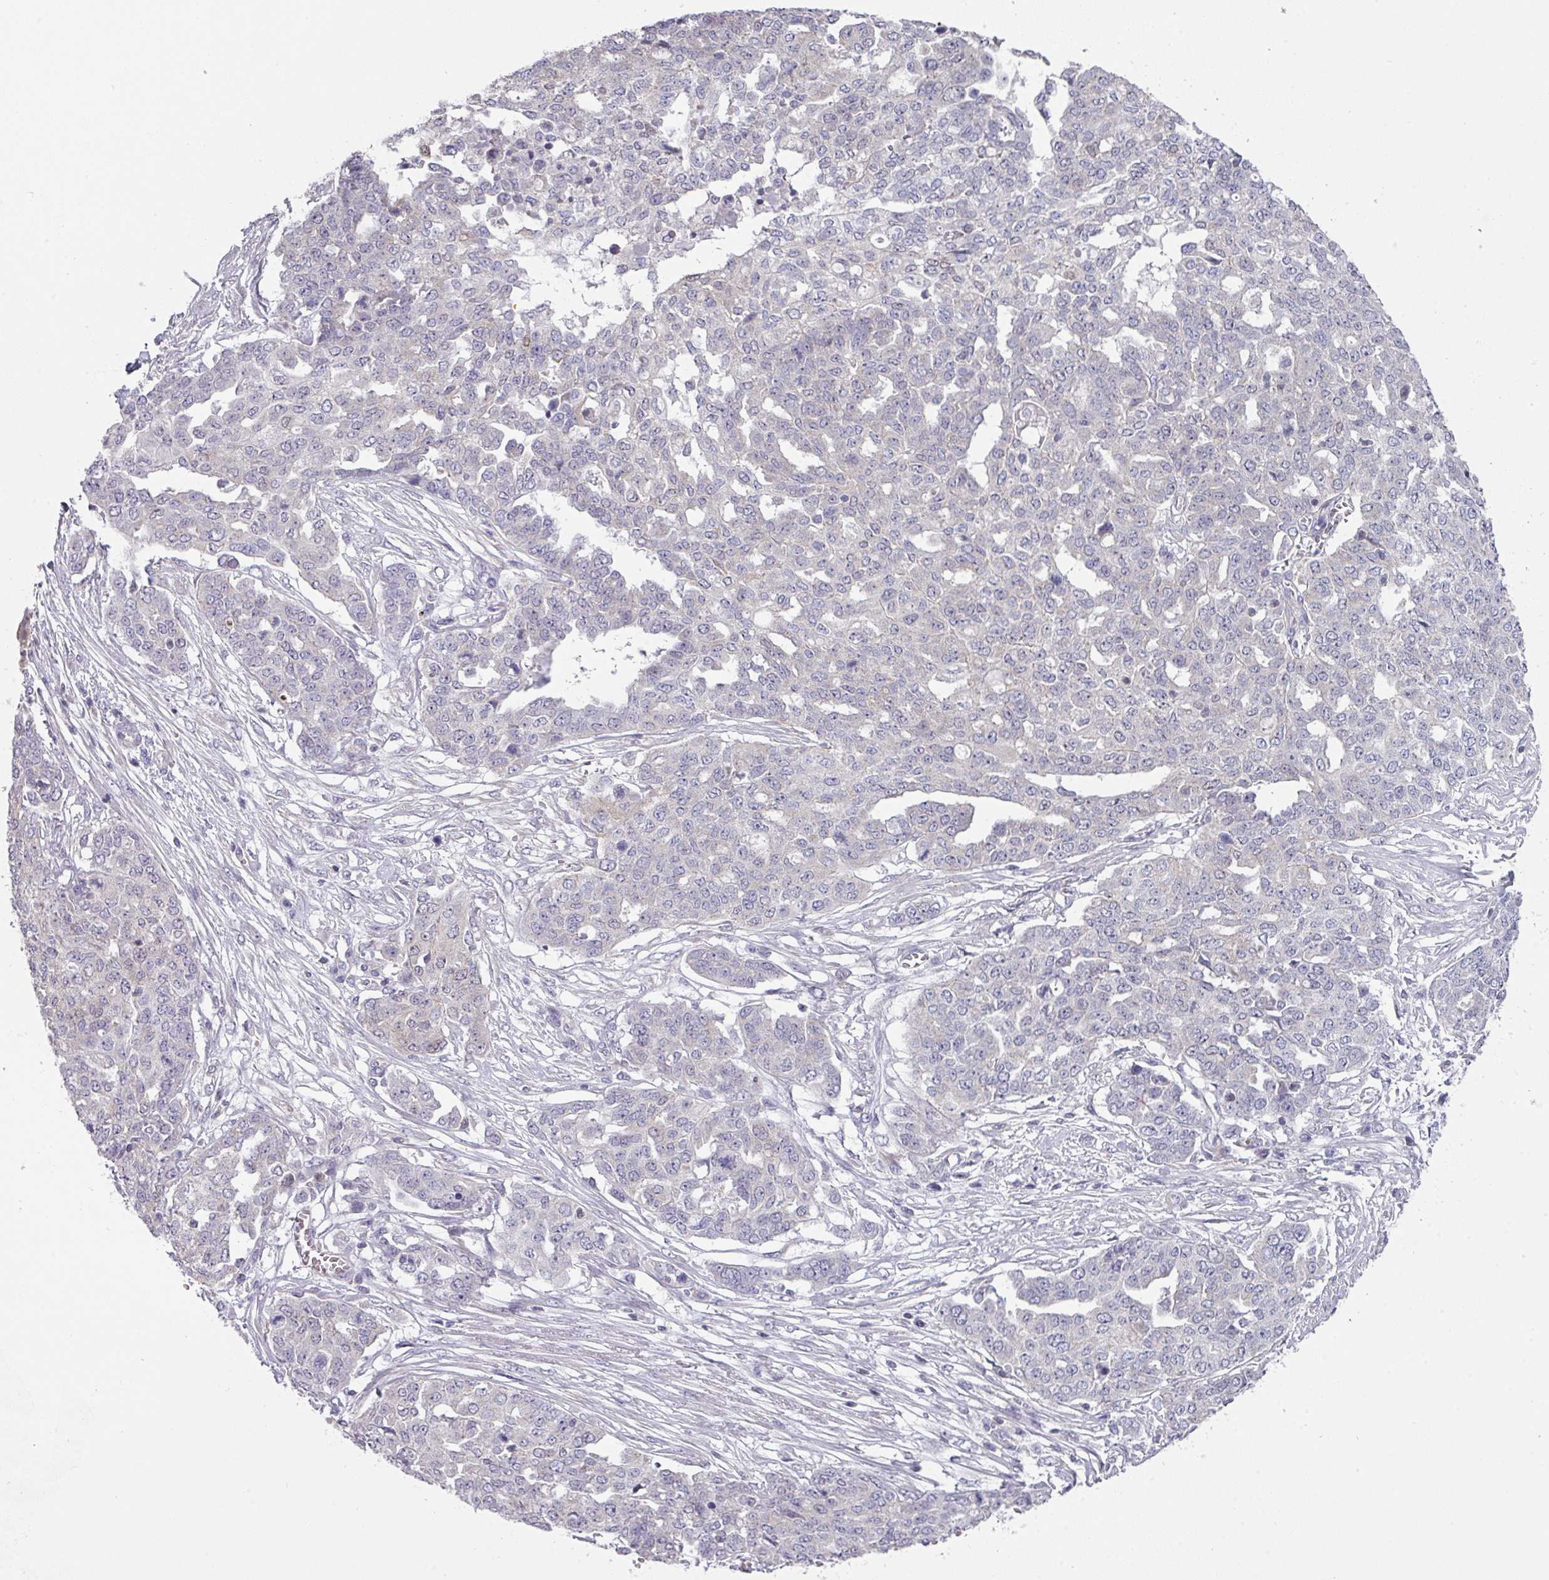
{"staining": {"intensity": "negative", "quantity": "none", "location": "none"}, "tissue": "ovarian cancer", "cell_type": "Tumor cells", "image_type": "cancer", "snomed": [{"axis": "morphology", "description": "Cystadenocarcinoma, serous, NOS"}, {"axis": "topography", "description": "Soft tissue"}, {"axis": "topography", "description": "Ovary"}], "caption": "DAB immunohistochemical staining of human ovarian serous cystadenocarcinoma demonstrates no significant expression in tumor cells. (DAB immunohistochemistry (IHC), high magnification).", "gene": "DCAF12L2", "patient": {"sex": "female", "age": 57}}